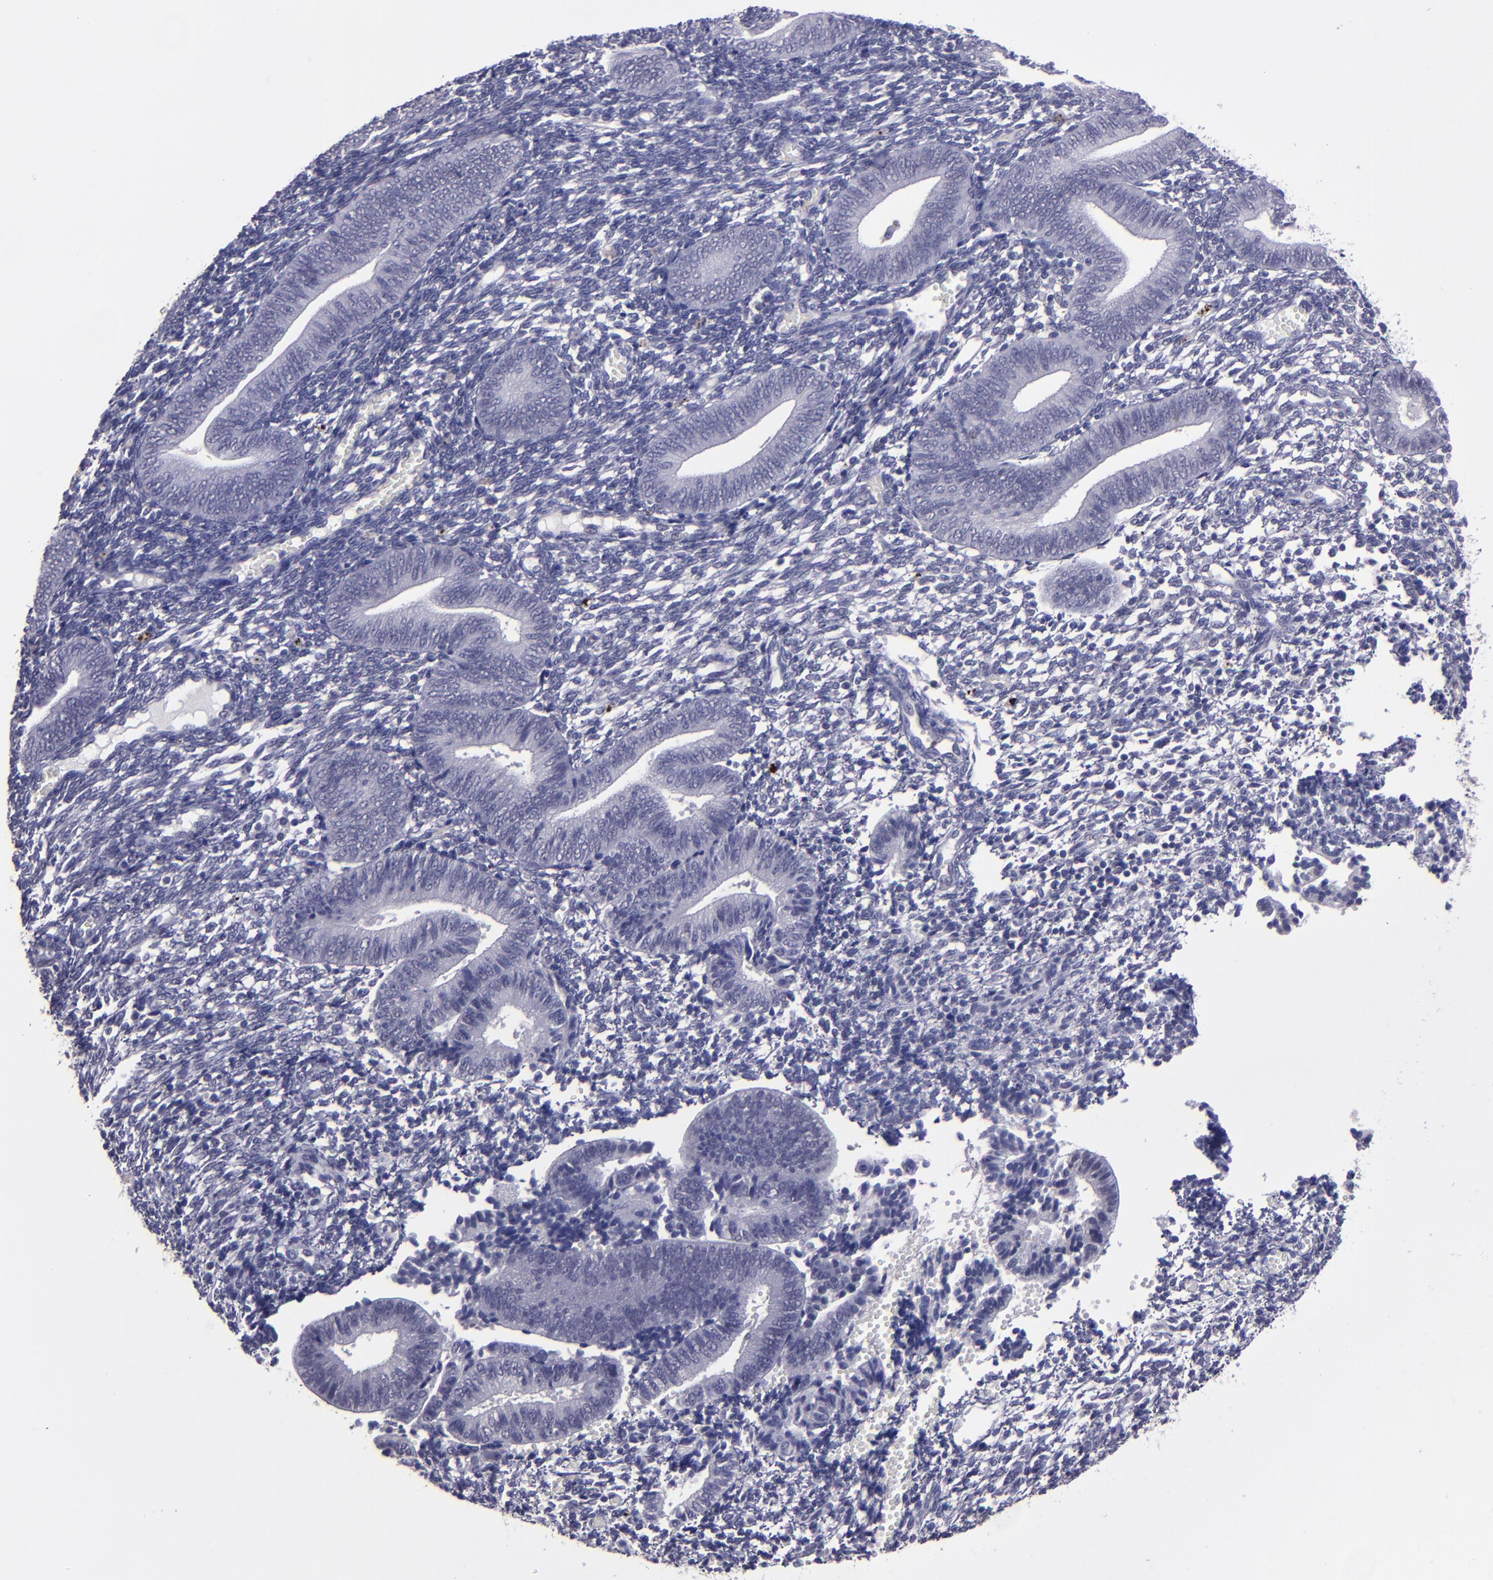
{"staining": {"intensity": "negative", "quantity": "none", "location": "none"}, "tissue": "endometrium", "cell_type": "Cells in endometrial stroma", "image_type": "normal", "snomed": [{"axis": "morphology", "description": "Normal tissue, NOS"}, {"axis": "topography", "description": "Uterus"}, {"axis": "topography", "description": "Endometrium"}], "caption": "Immunohistochemistry (IHC) micrograph of benign human endometrium stained for a protein (brown), which demonstrates no expression in cells in endometrial stroma.", "gene": "CEBPE", "patient": {"sex": "female", "age": 33}}